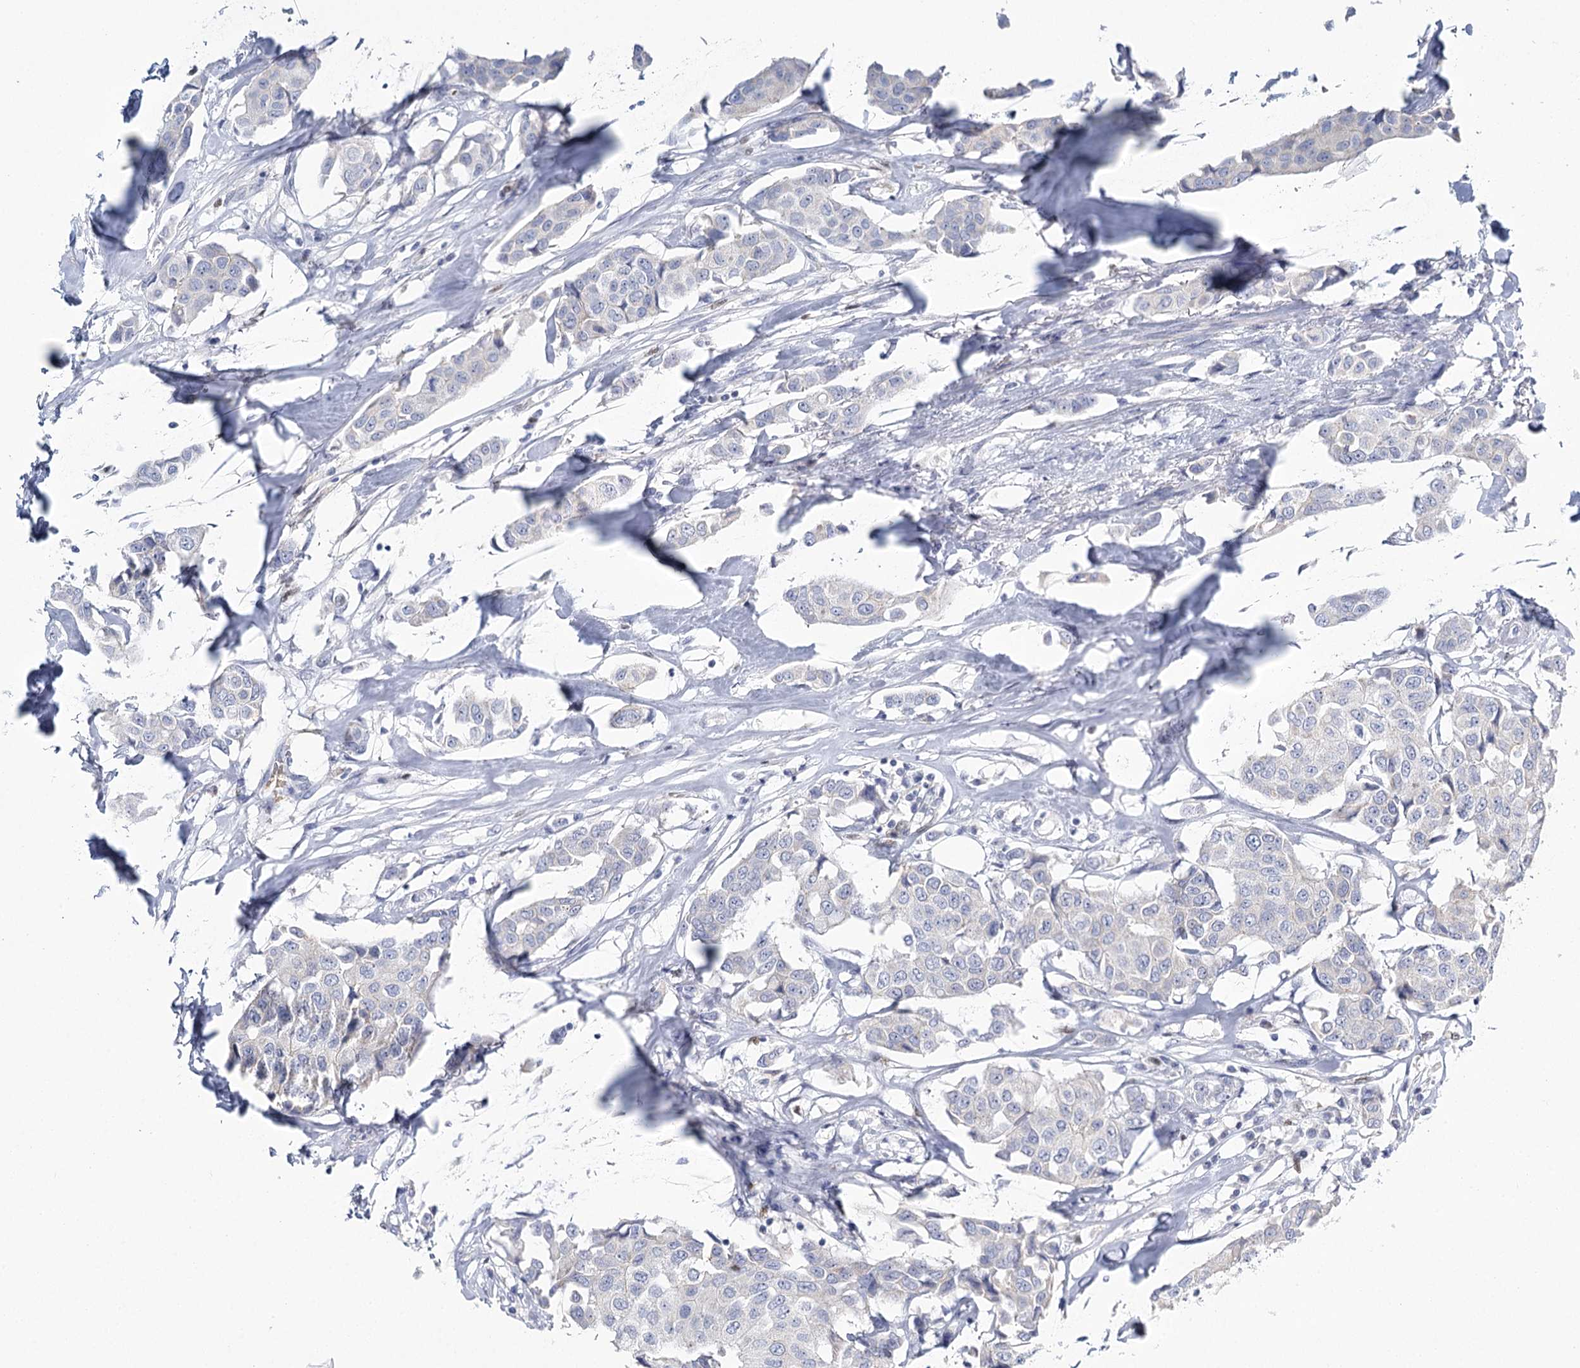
{"staining": {"intensity": "negative", "quantity": "none", "location": "none"}, "tissue": "breast cancer", "cell_type": "Tumor cells", "image_type": "cancer", "snomed": [{"axis": "morphology", "description": "Duct carcinoma"}, {"axis": "topography", "description": "Breast"}], "caption": "This is a image of immunohistochemistry (IHC) staining of breast infiltrating ductal carcinoma, which shows no expression in tumor cells.", "gene": "IGSF3", "patient": {"sex": "female", "age": 80}}